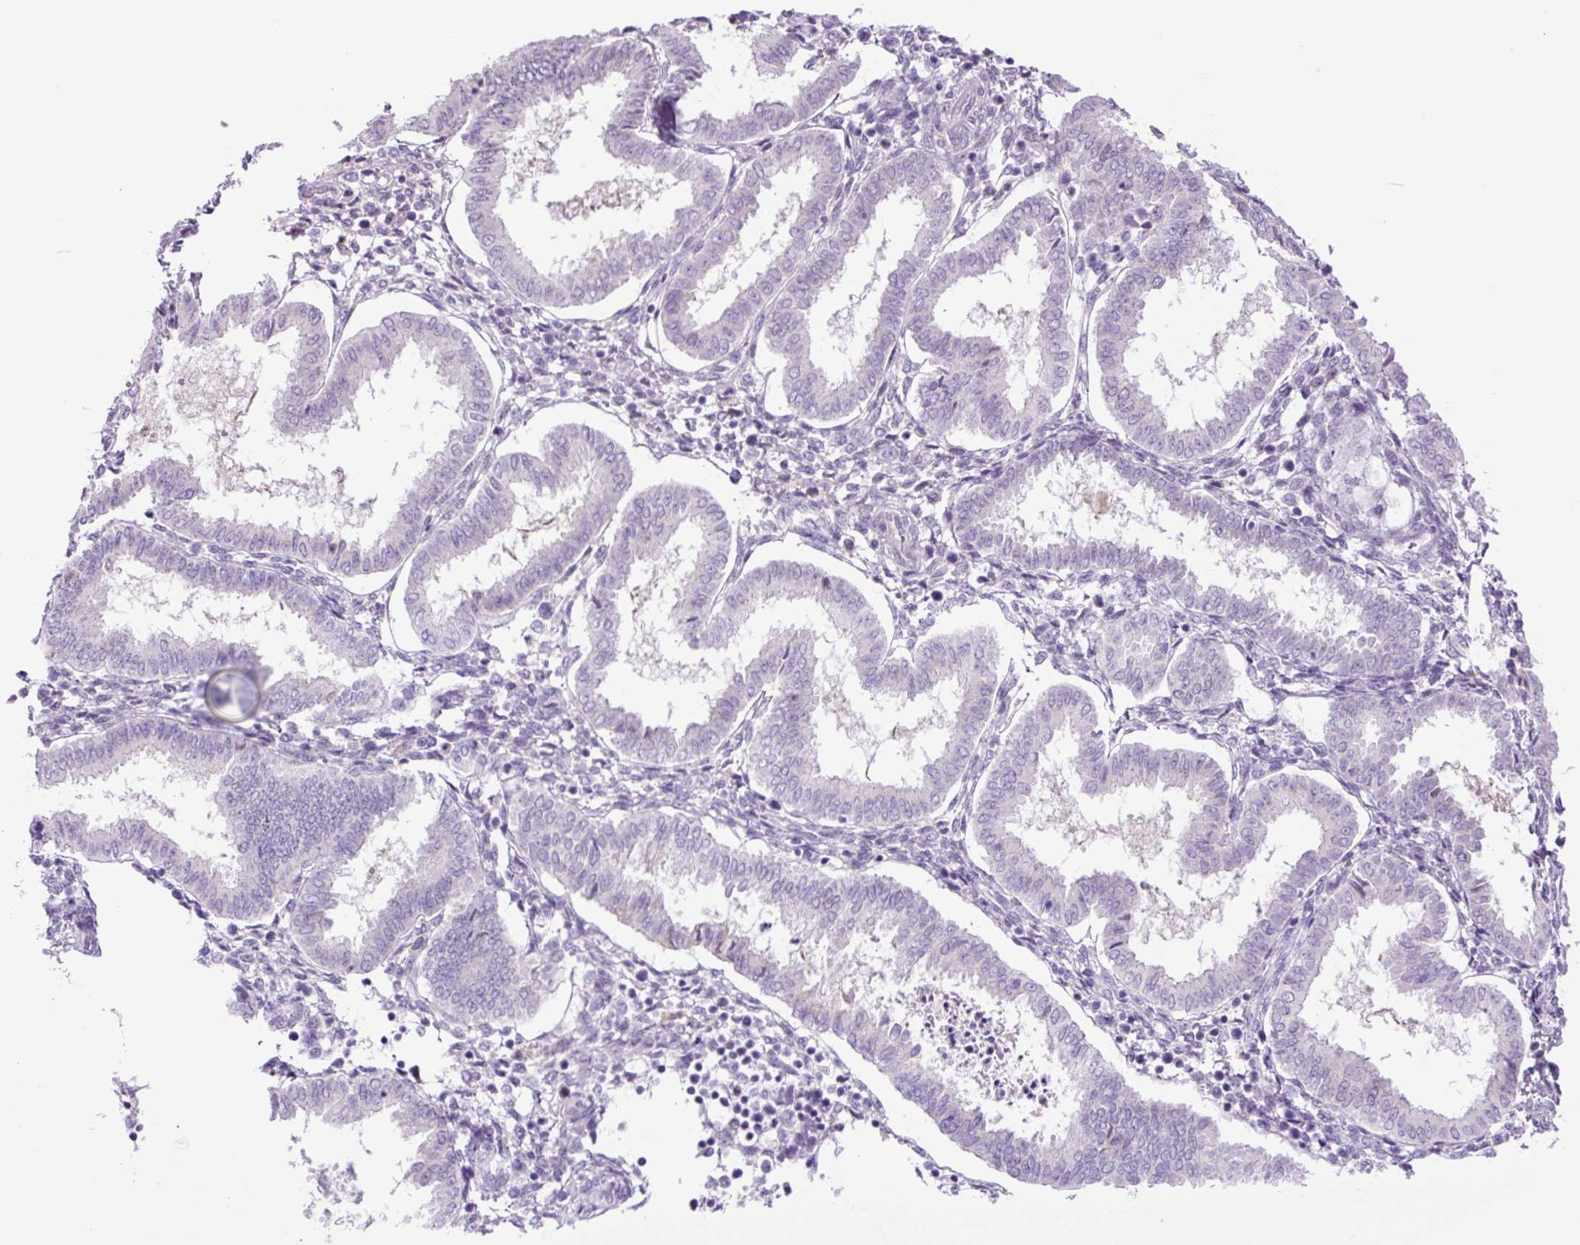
{"staining": {"intensity": "negative", "quantity": "none", "location": "none"}, "tissue": "endometrium", "cell_type": "Cells in endometrial stroma", "image_type": "normal", "snomed": [{"axis": "morphology", "description": "Normal tissue, NOS"}, {"axis": "topography", "description": "Endometrium"}], "caption": "This is an IHC image of unremarkable human endometrium. There is no expression in cells in endometrial stroma.", "gene": "MFSD3", "patient": {"sex": "female", "age": 24}}